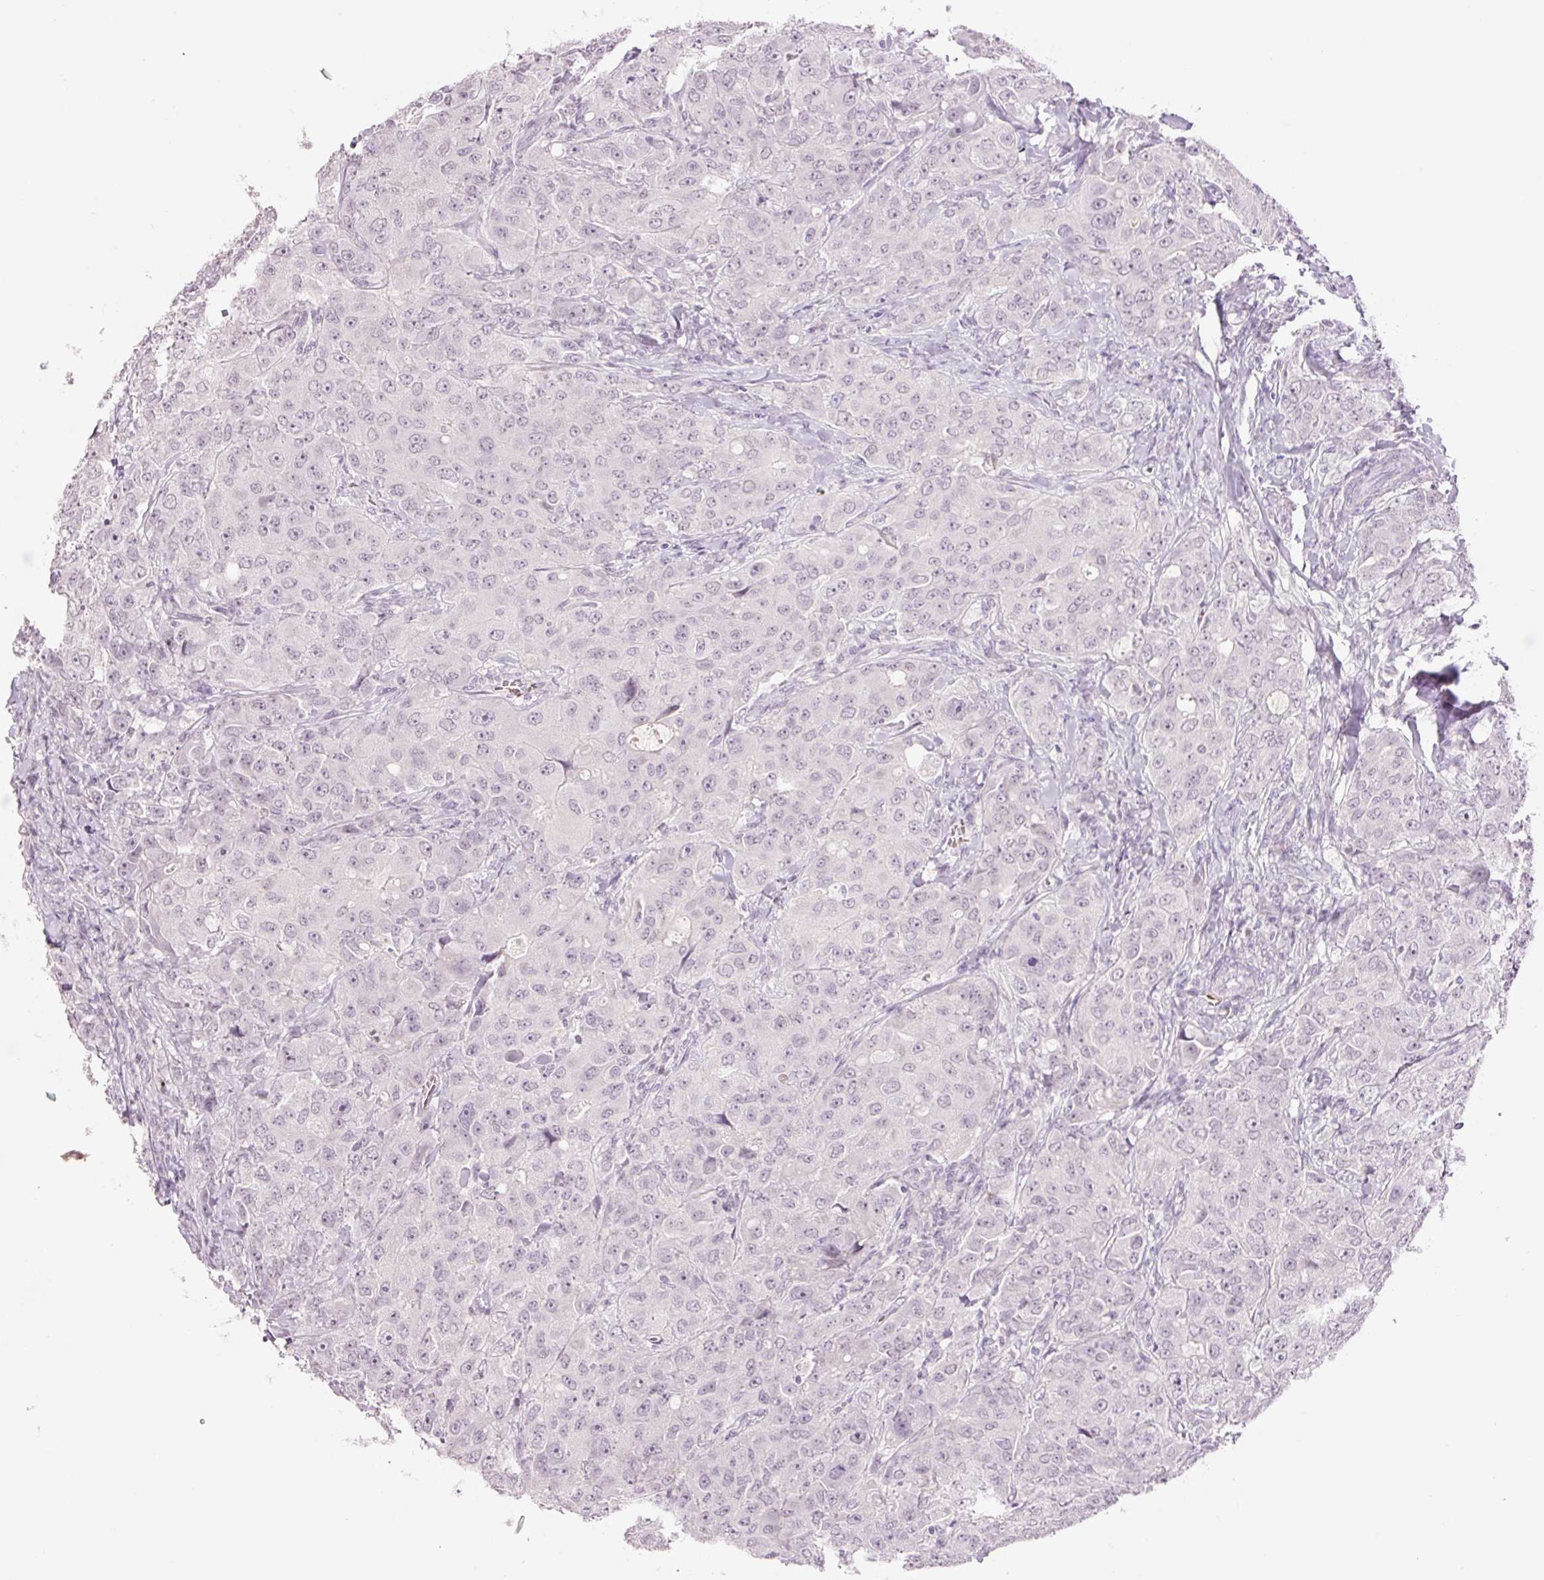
{"staining": {"intensity": "negative", "quantity": "none", "location": "none"}, "tissue": "breast cancer", "cell_type": "Tumor cells", "image_type": "cancer", "snomed": [{"axis": "morphology", "description": "Duct carcinoma"}, {"axis": "topography", "description": "Breast"}], "caption": "Tumor cells are negative for brown protein staining in breast cancer.", "gene": "LY6G6D", "patient": {"sex": "female", "age": 43}}